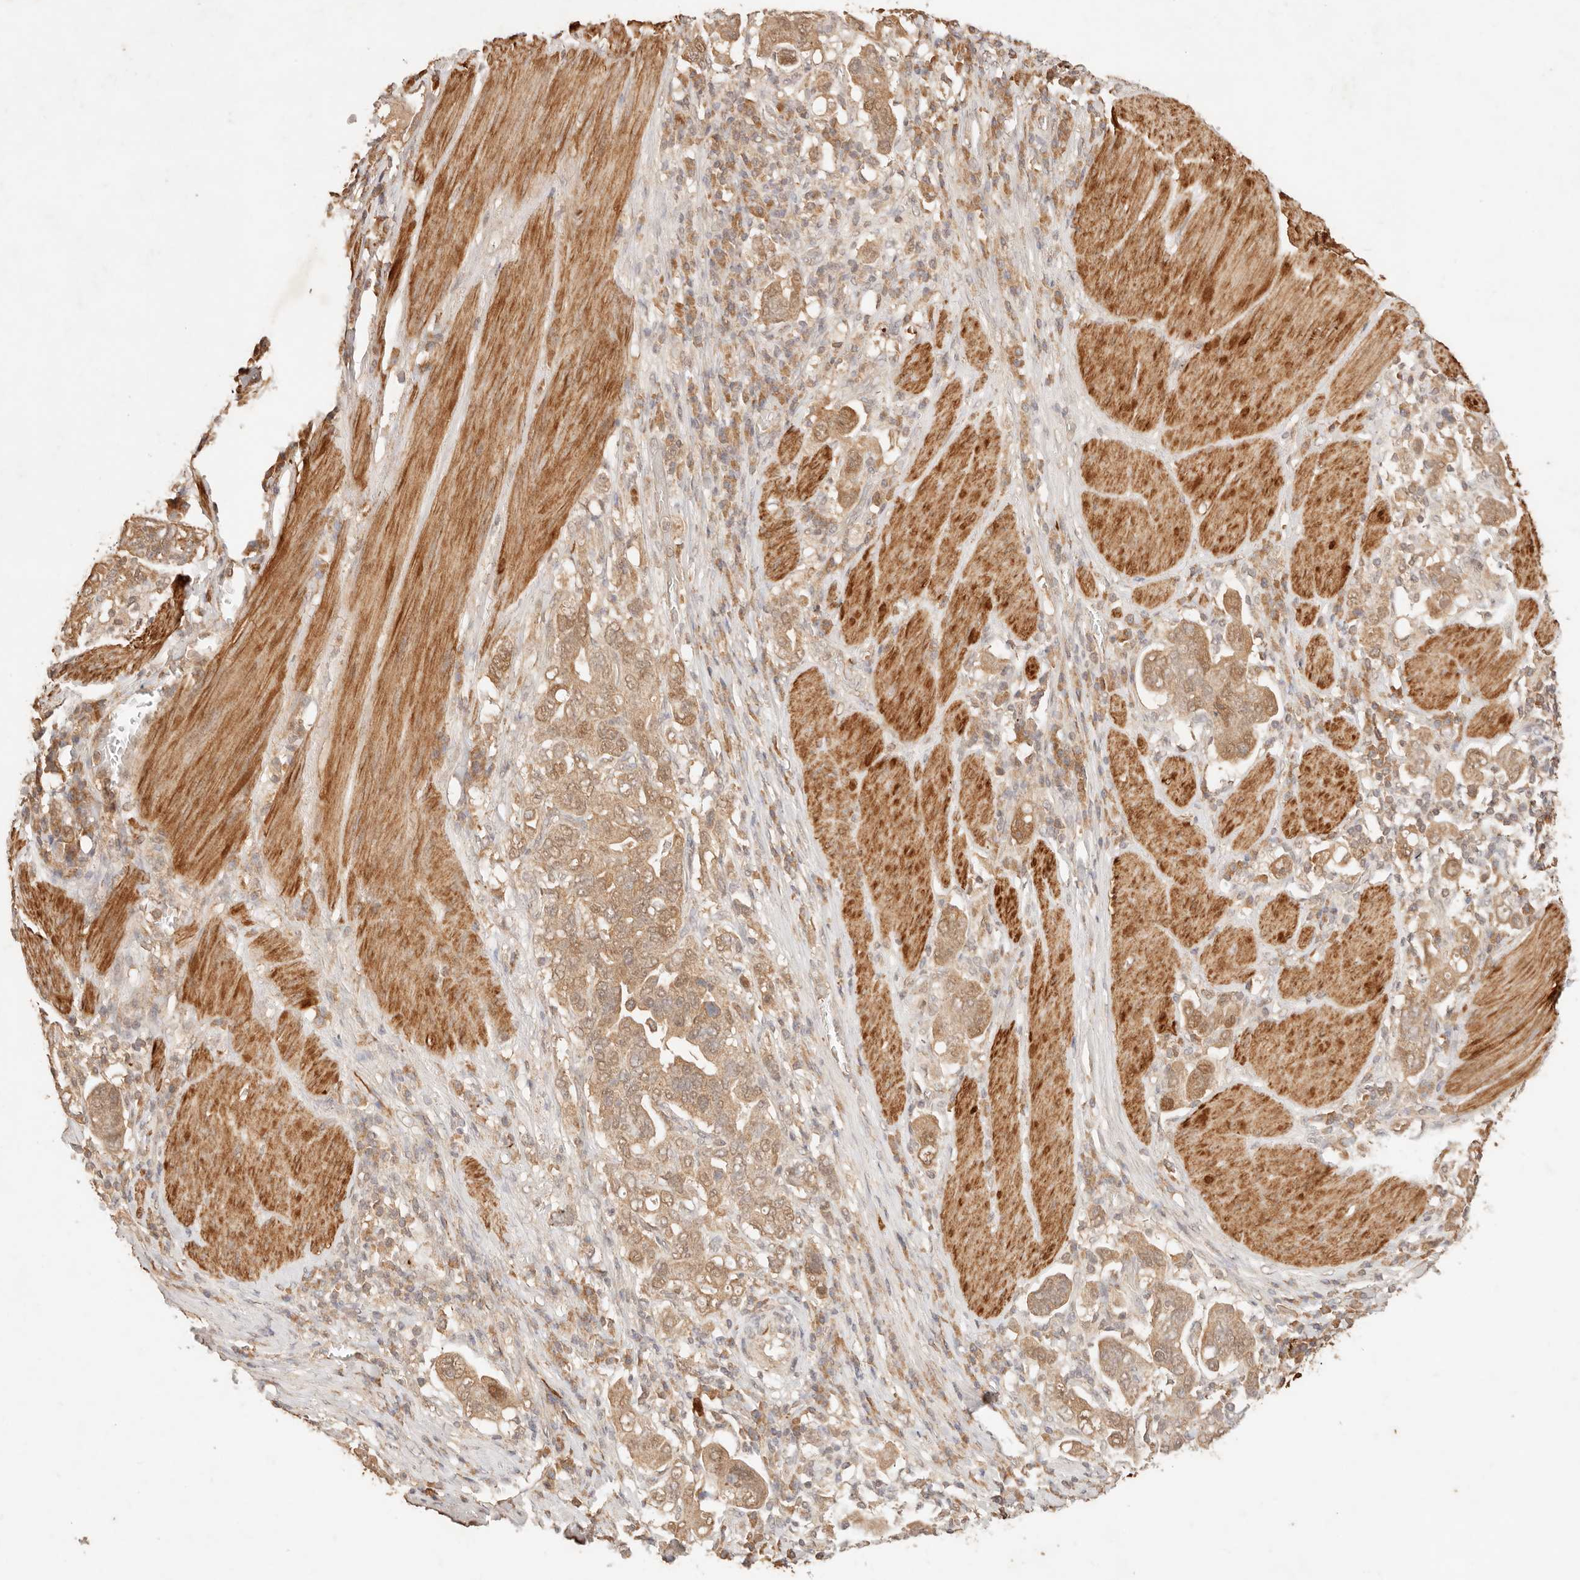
{"staining": {"intensity": "moderate", "quantity": ">75%", "location": "cytoplasmic/membranous"}, "tissue": "stomach cancer", "cell_type": "Tumor cells", "image_type": "cancer", "snomed": [{"axis": "morphology", "description": "Adenocarcinoma, NOS"}, {"axis": "topography", "description": "Stomach, upper"}], "caption": "Immunohistochemistry (IHC) image of human stomach adenocarcinoma stained for a protein (brown), which reveals medium levels of moderate cytoplasmic/membranous expression in approximately >75% of tumor cells.", "gene": "TRIM11", "patient": {"sex": "male", "age": 62}}